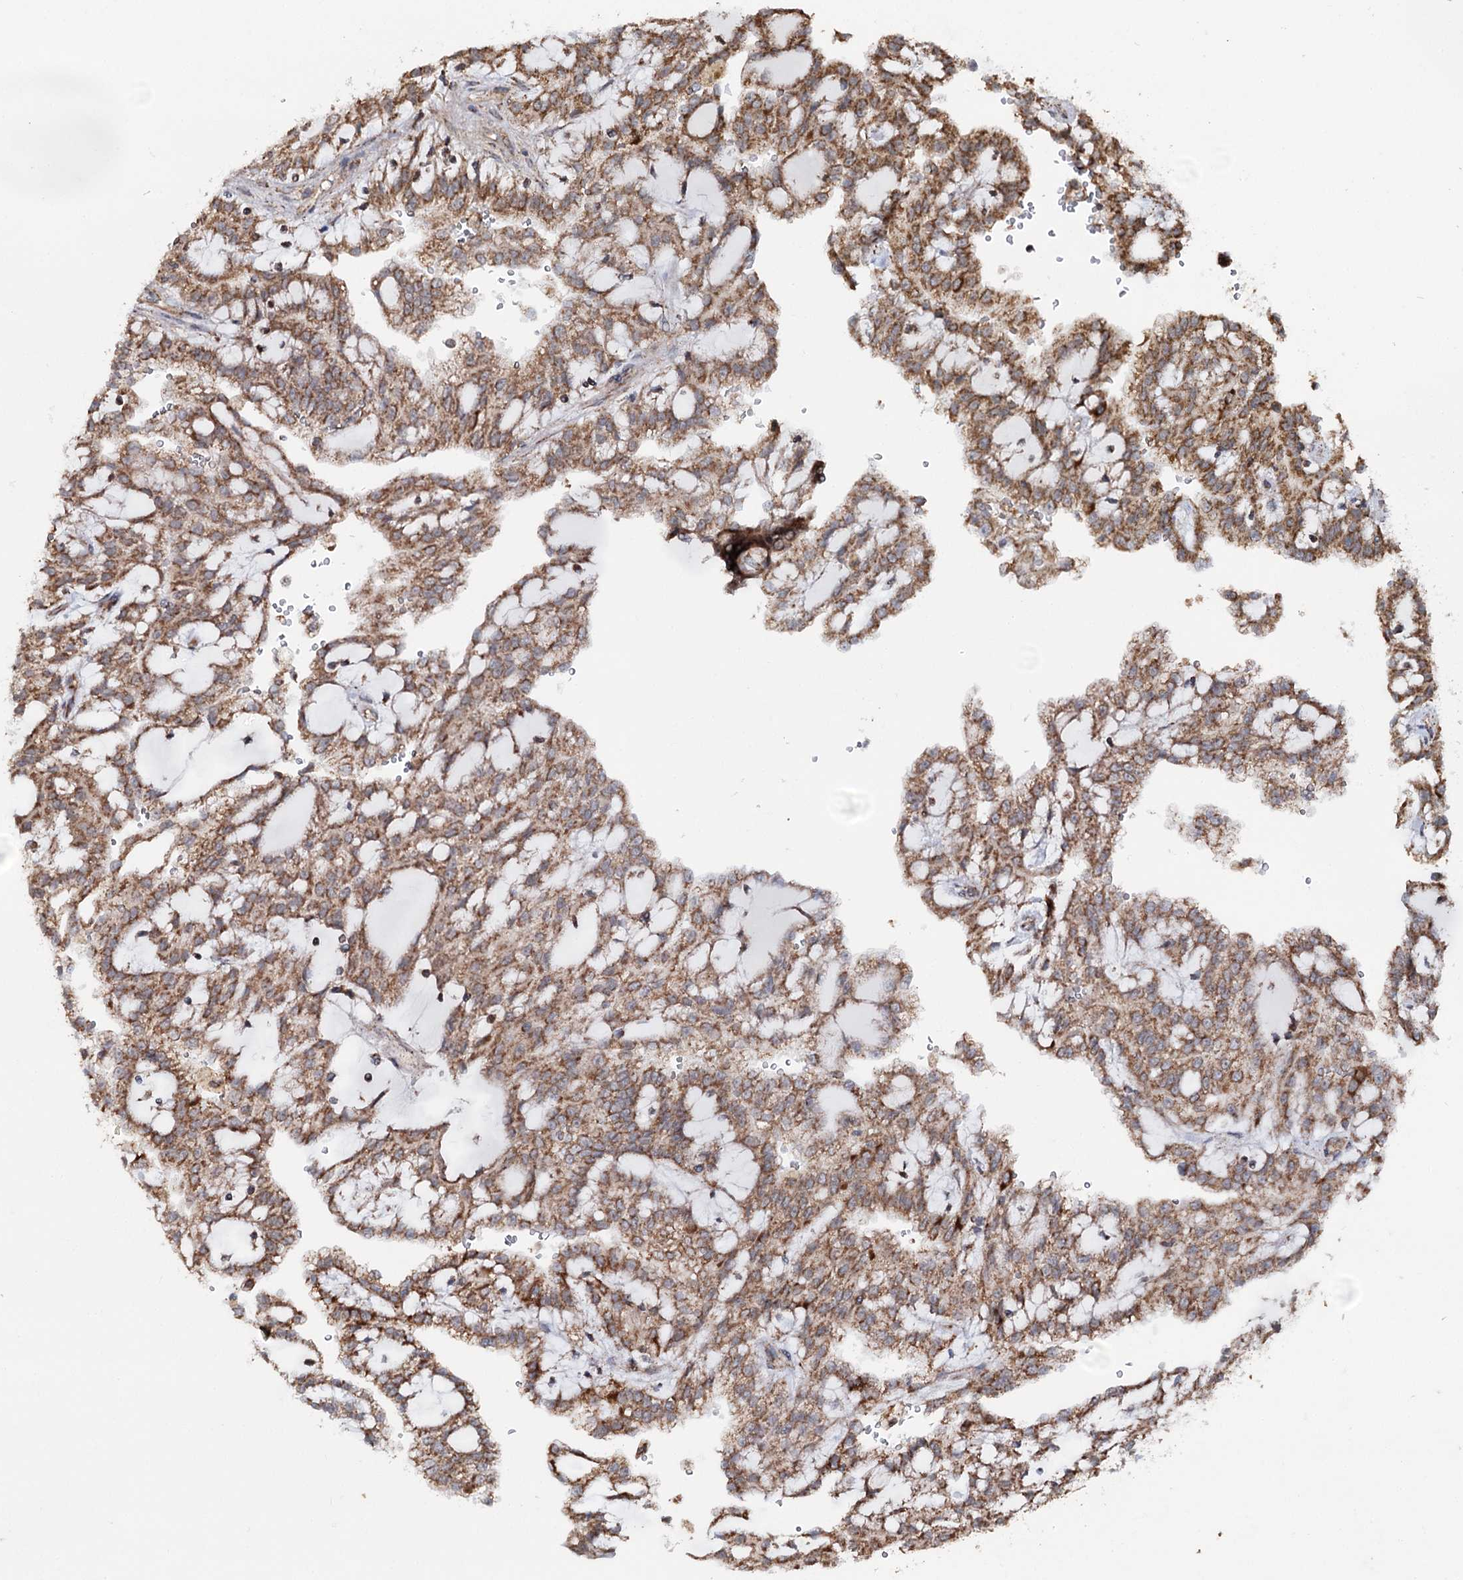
{"staining": {"intensity": "moderate", "quantity": ">75%", "location": "cytoplasmic/membranous"}, "tissue": "renal cancer", "cell_type": "Tumor cells", "image_type": "cancer", "snomed": [{"axis": "morphology", "description": "Adenocarcinoma, NOS"}, {"axis": "topography", "description": "Kidney"}], "caption": "Protein expression analysis of human renal adenocarcinoma reveals moderate cytoplasmic/membranous staining in about >75% of tumor cells. The protein is stained brown, and the nuclei are stained in blue (DAB IHC with brightfield microscopy, high magnification).", "gene": "FGFR1OP2", "patient": {"sex": "male", "age": 63}}